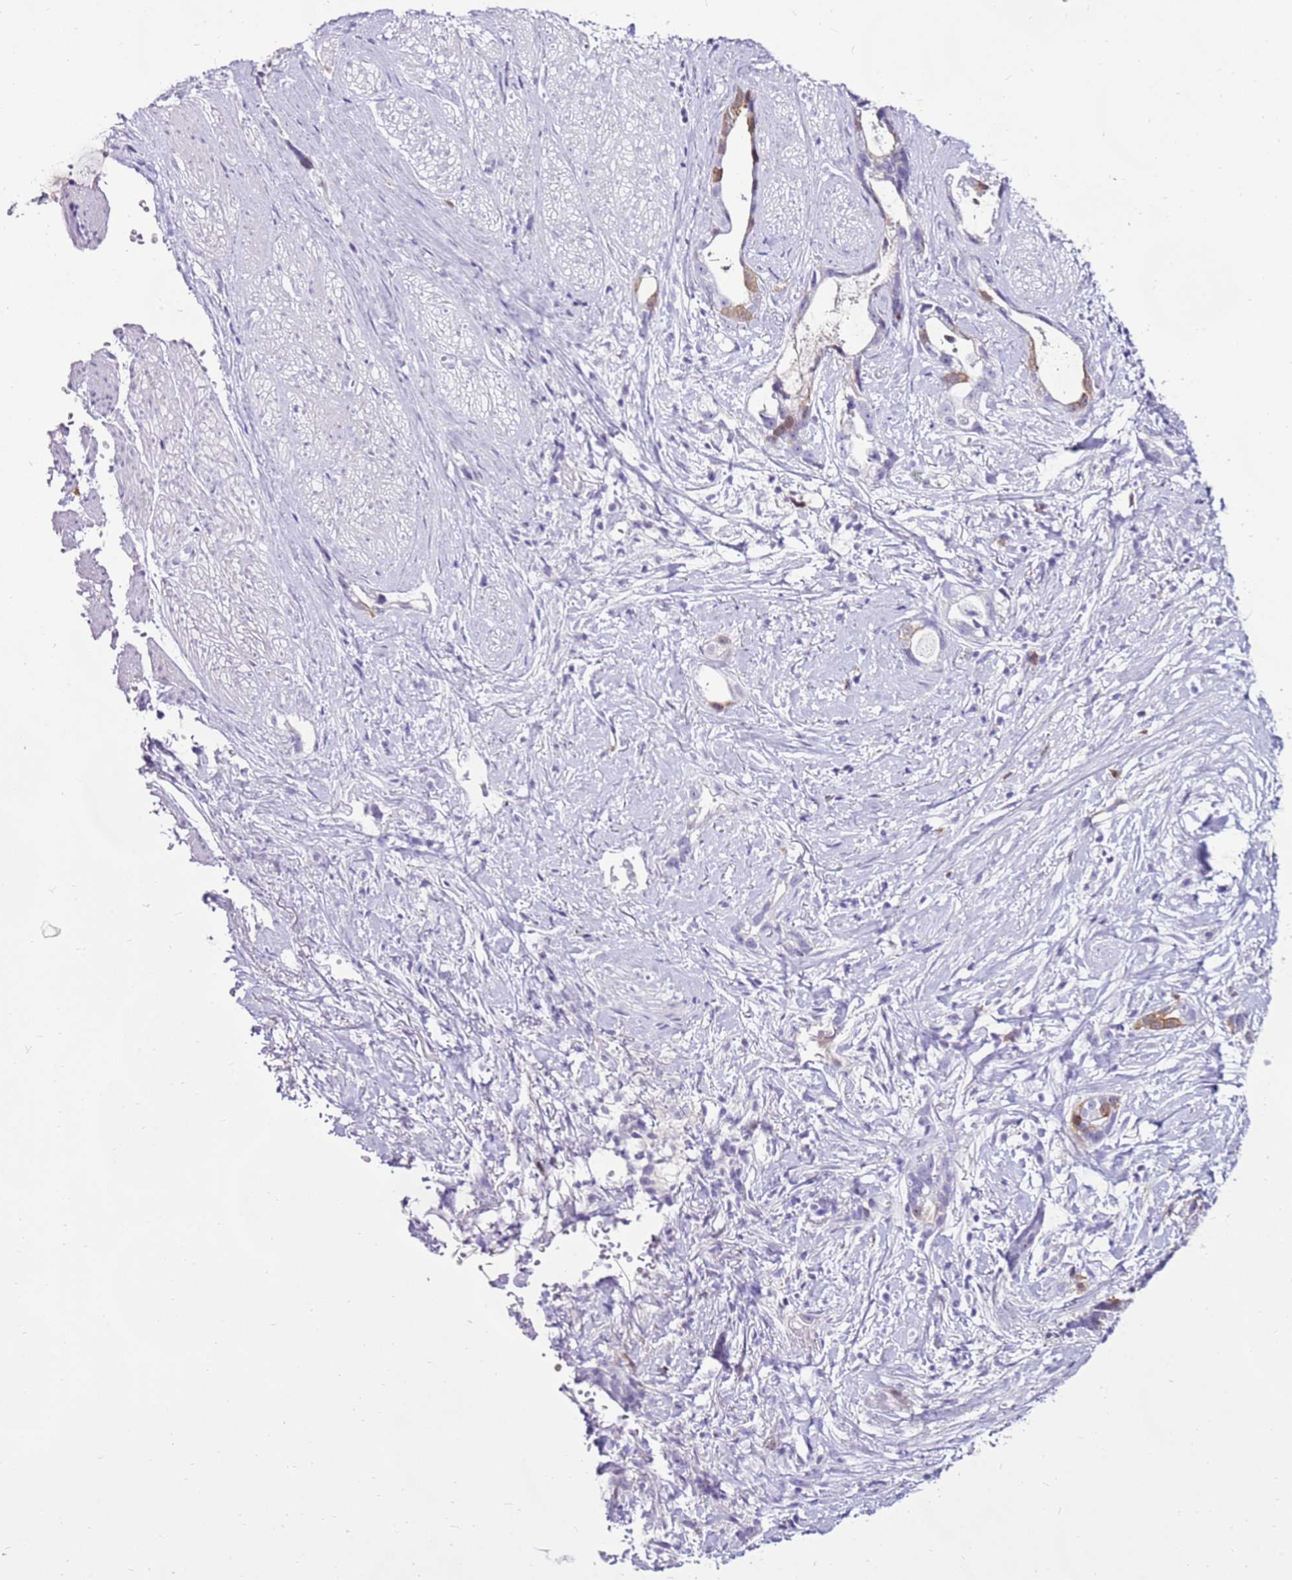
{"staining": {"intensity": "moderate", "quantity": "<25%", "location": "cytoplasmic/membranous"}, "tissue": "stomach cancer", "cell_type": "Tumor cells", "image_type": "cancer", "snomed": [{"axis": "morphology", "description": "Adenocarcinoma, NOS"}, {"axis": "topography", "description": "Stomach"}], "caption": "Adenocarcinoma (stomach) was stained to show a protein in brown. There is low levels of moderate cytoplasmic/membranous positivity in about <25% of tumor cells.", "gene": "SPC25", "patient": {"sex": "male", "age": 55}}